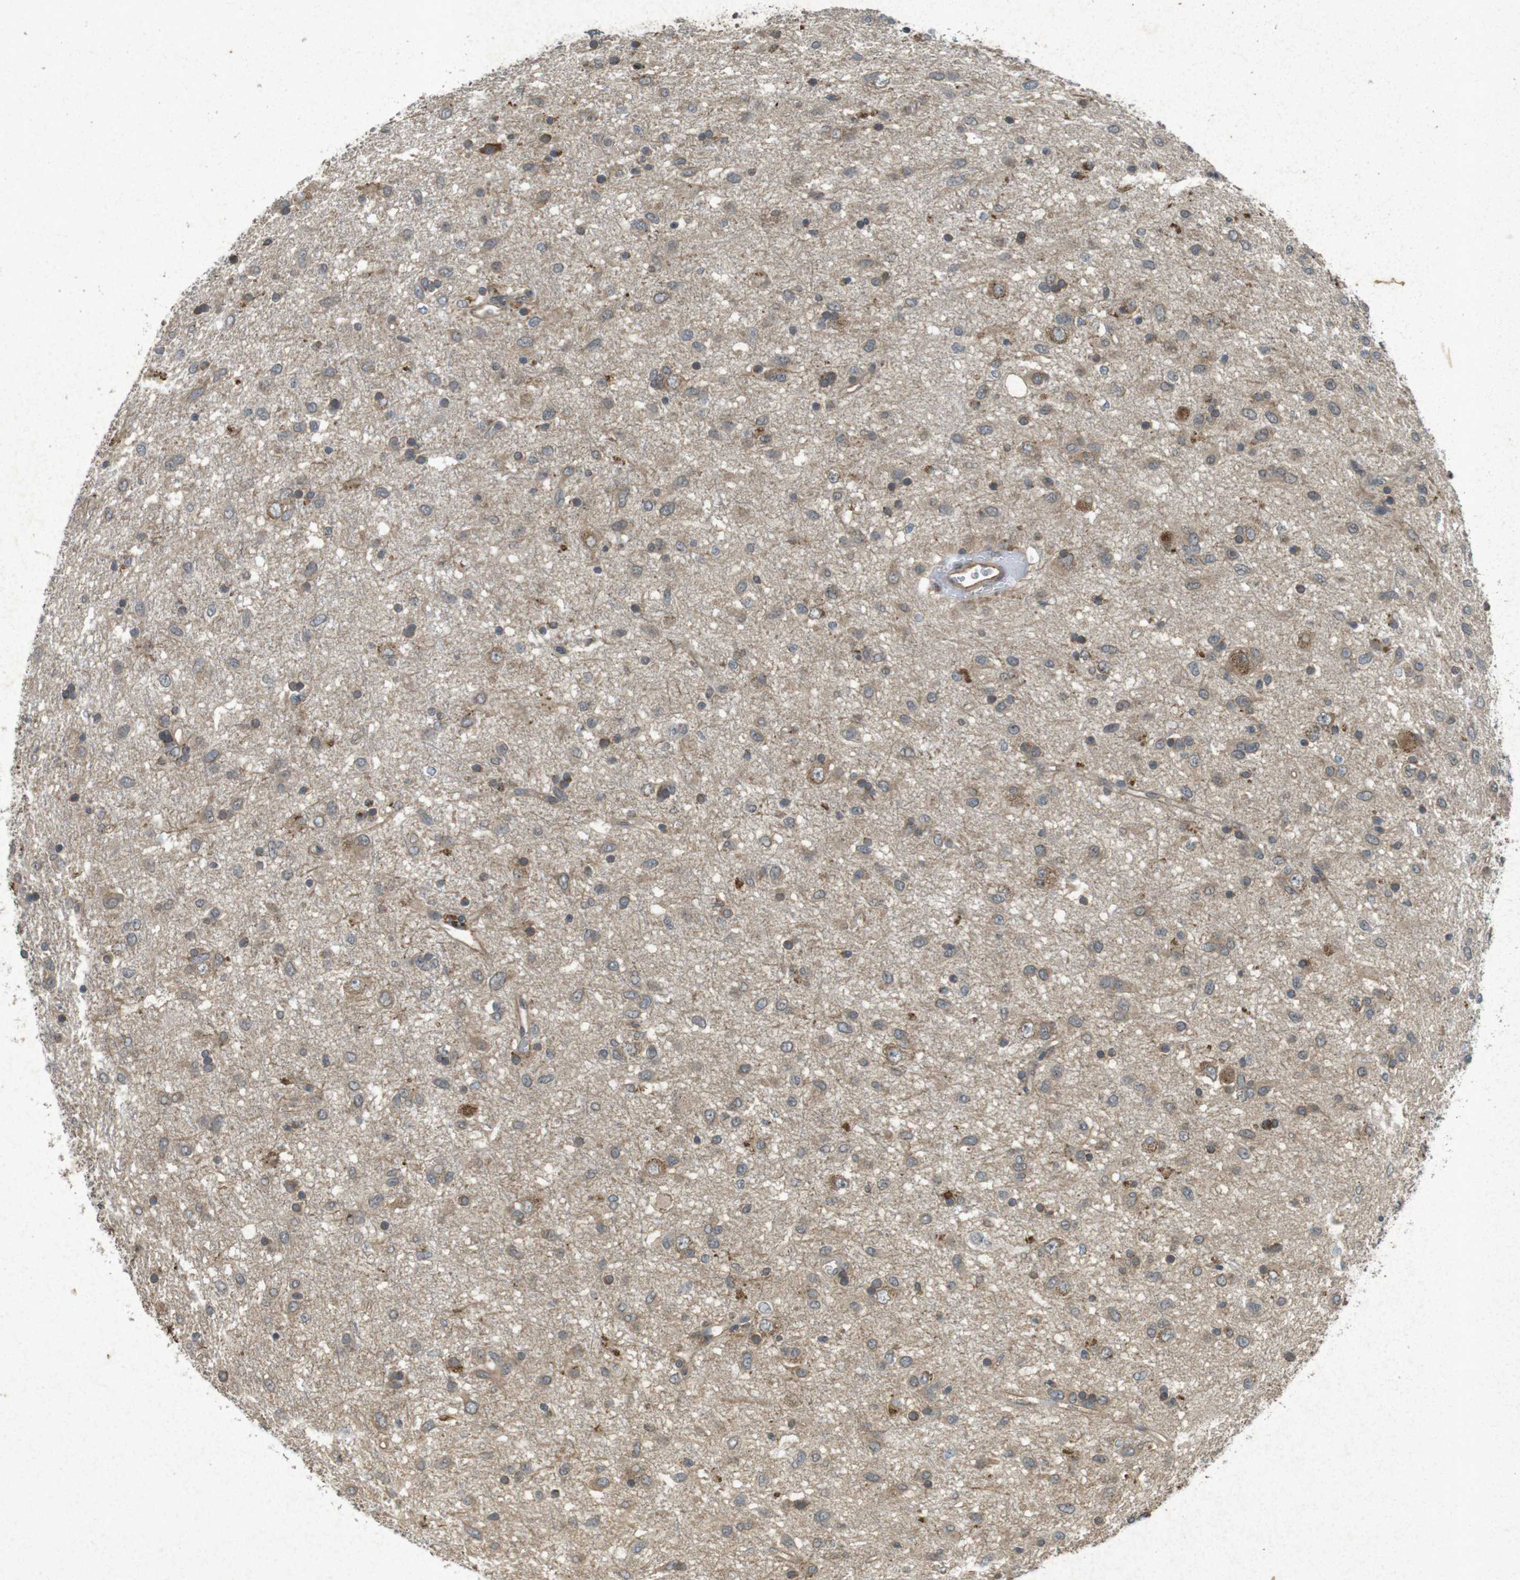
{"staining": {"intensity": "weak", "quantity": "<25%", "location": "cytoplasmic/membranous"}, "tissue": "glioma", "cell_type": "Tumor cells", "image_type": "cancer", "snomed": [{"axis": "morphology", "description": "Glioma, malignant, Low grade"}, {"axis": "topography", "description": "Brain"}], "caption": "A high-resolution micrograph shows immunohistochemistry (IHC) staining of low-grade glioma (malignant), which shows no significant positivity in tumor cells.", "gene": "FLCN", "patient": {"sex": "male", "age": 77}}